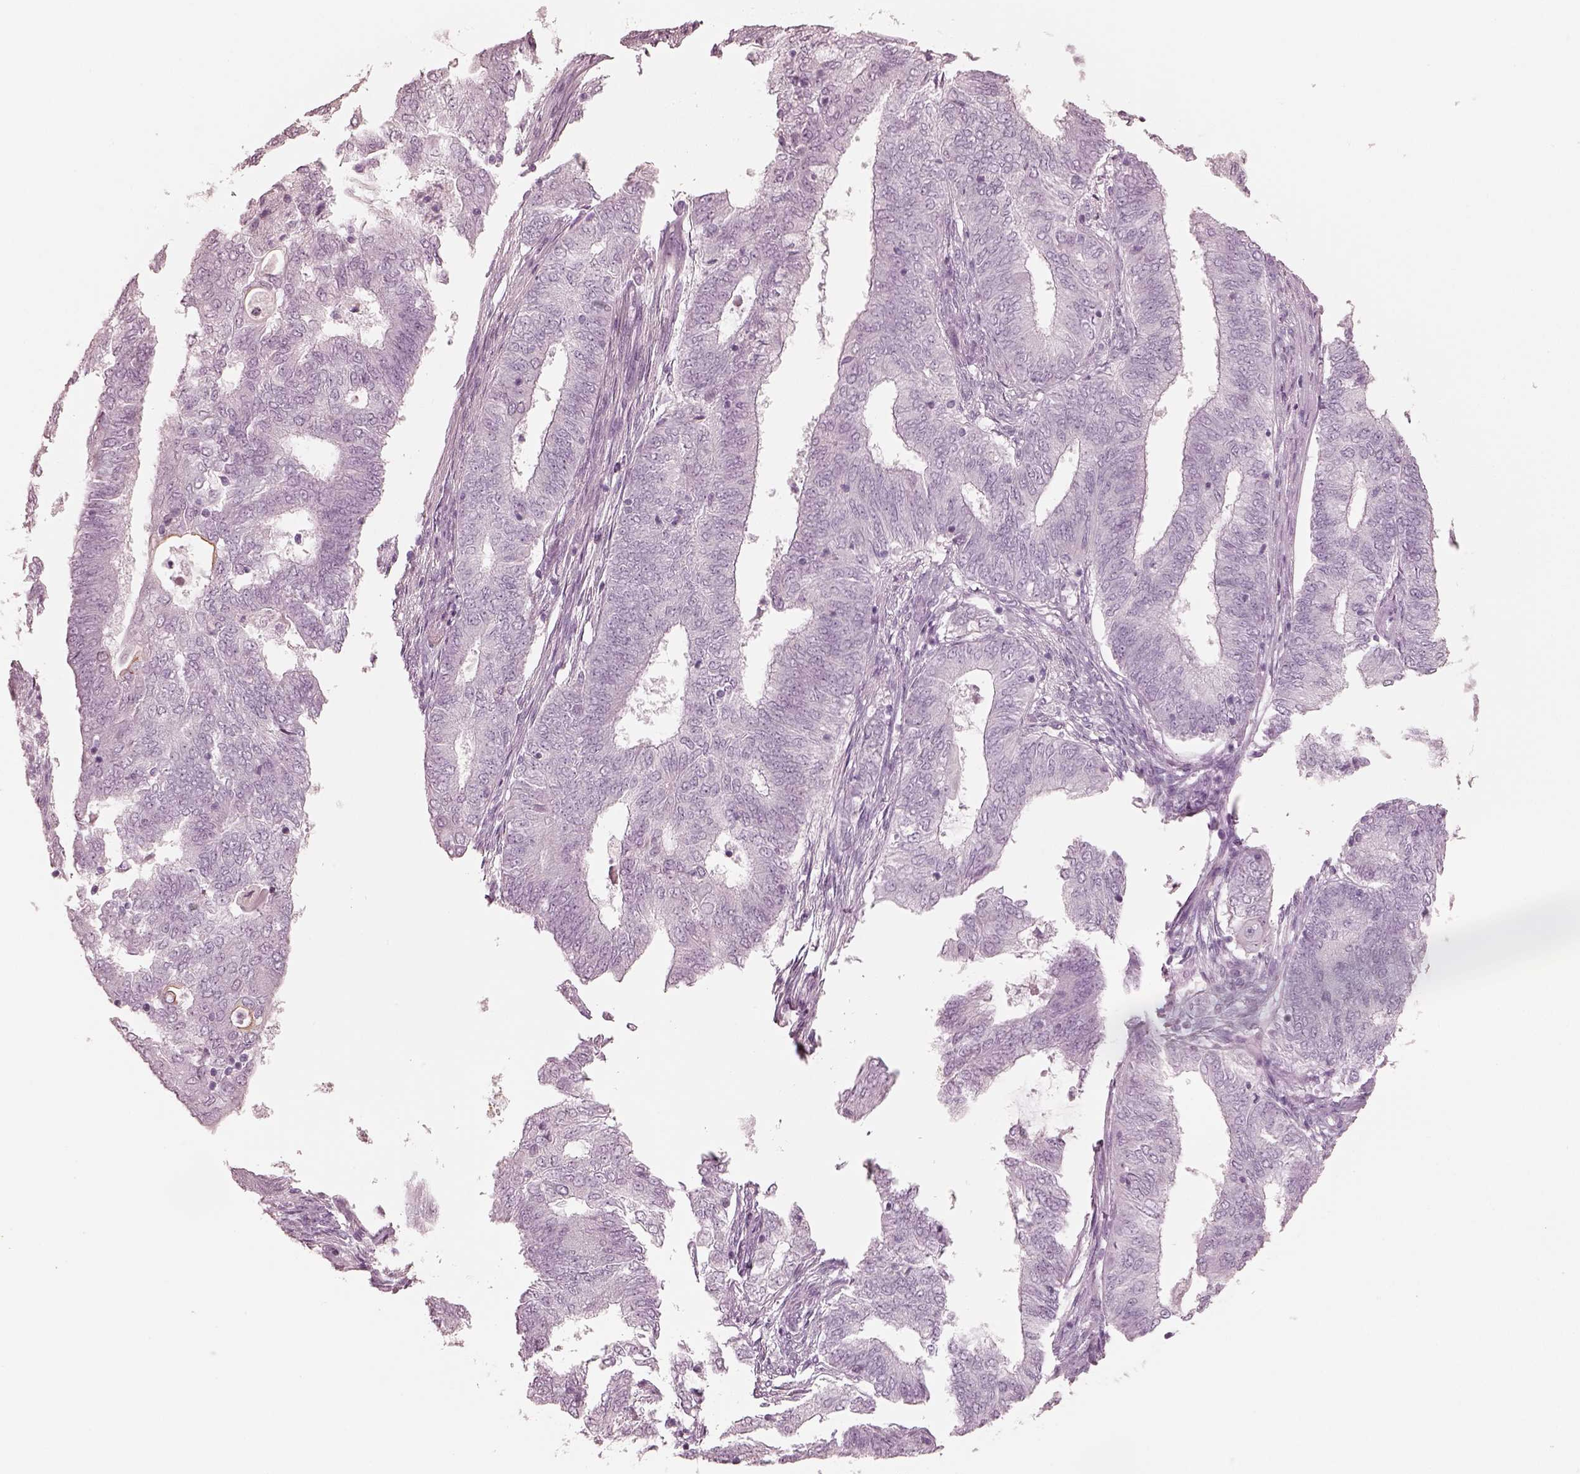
{"staining": {"intensity": "negative", "quantity": "none", "location": "none"}, "tissue": "endometrial cancer", "cell_type": "Tumor cells", "image_type": "cancer", "snomed": [{"axis": "morphology", "description": "Adenocarcinoma, NOS"}, {"axis": "topography", "description": "Endometrium"}], "caption": "Tumor cells show no significant protein expression in endometrial cancer (adenocarcinoma).", "gene": "PON3", "patient": {"sex": "female", "age": 62}}